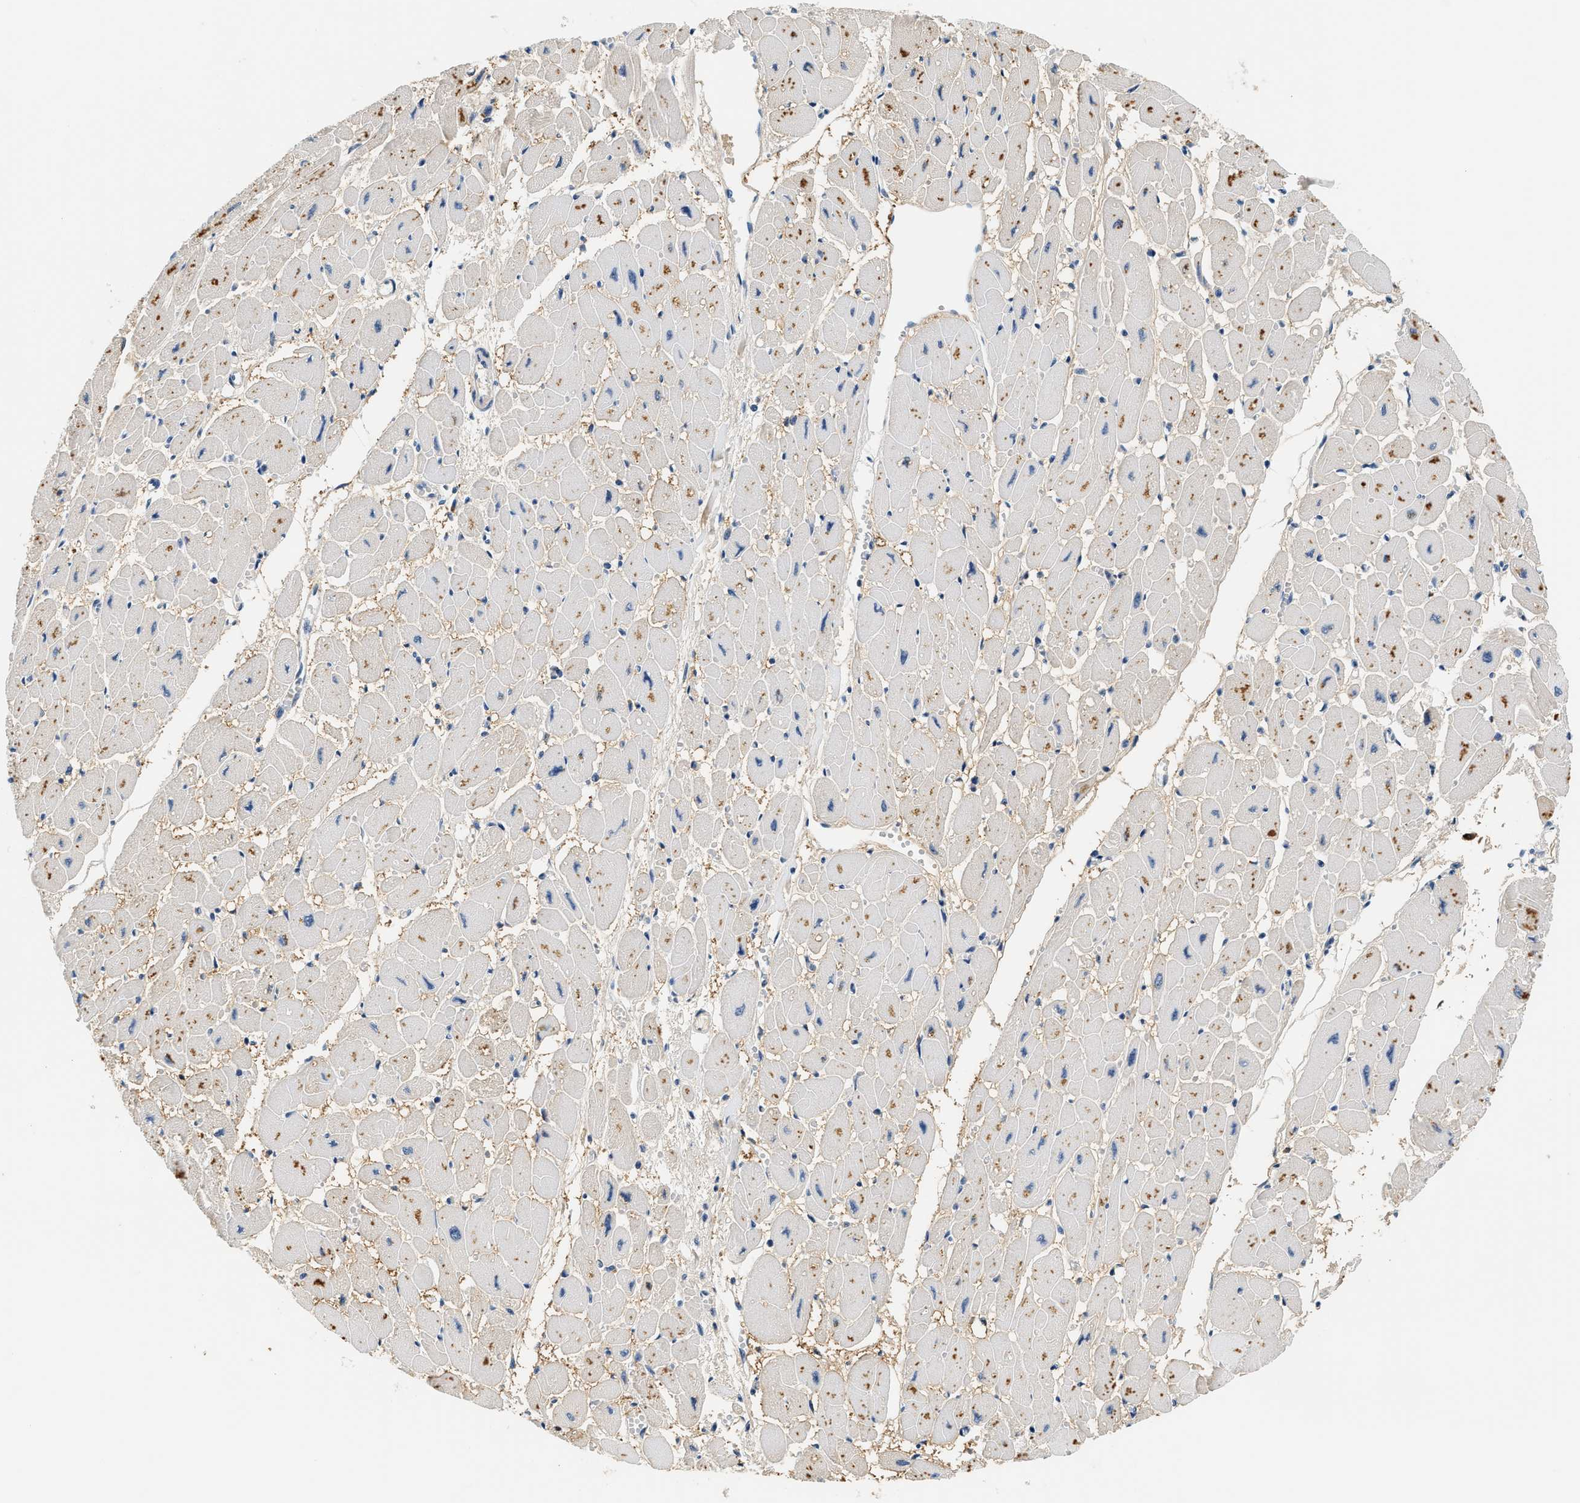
{"staining": {"intensity": "weak", "quantity": "<25%", "location": "cytoplasmic/membranous"}, "tissue": "heart muscle", "cell_type": "Cardiomyocytes", "image_type": "normal", "snomed": [{"axis": "morphology", "description": "Normal tissue, NOS"}, {"axis": "topography", "description": "Heart"}], "caption": "A high-resolution micrograph shows immunohistochemistry staining of unremarkable heart muscle, which exhibits no significant staining in cardiomyocytes.", "gene": "SLC35E1", "patient": {"sex": "female", "age": 54}}